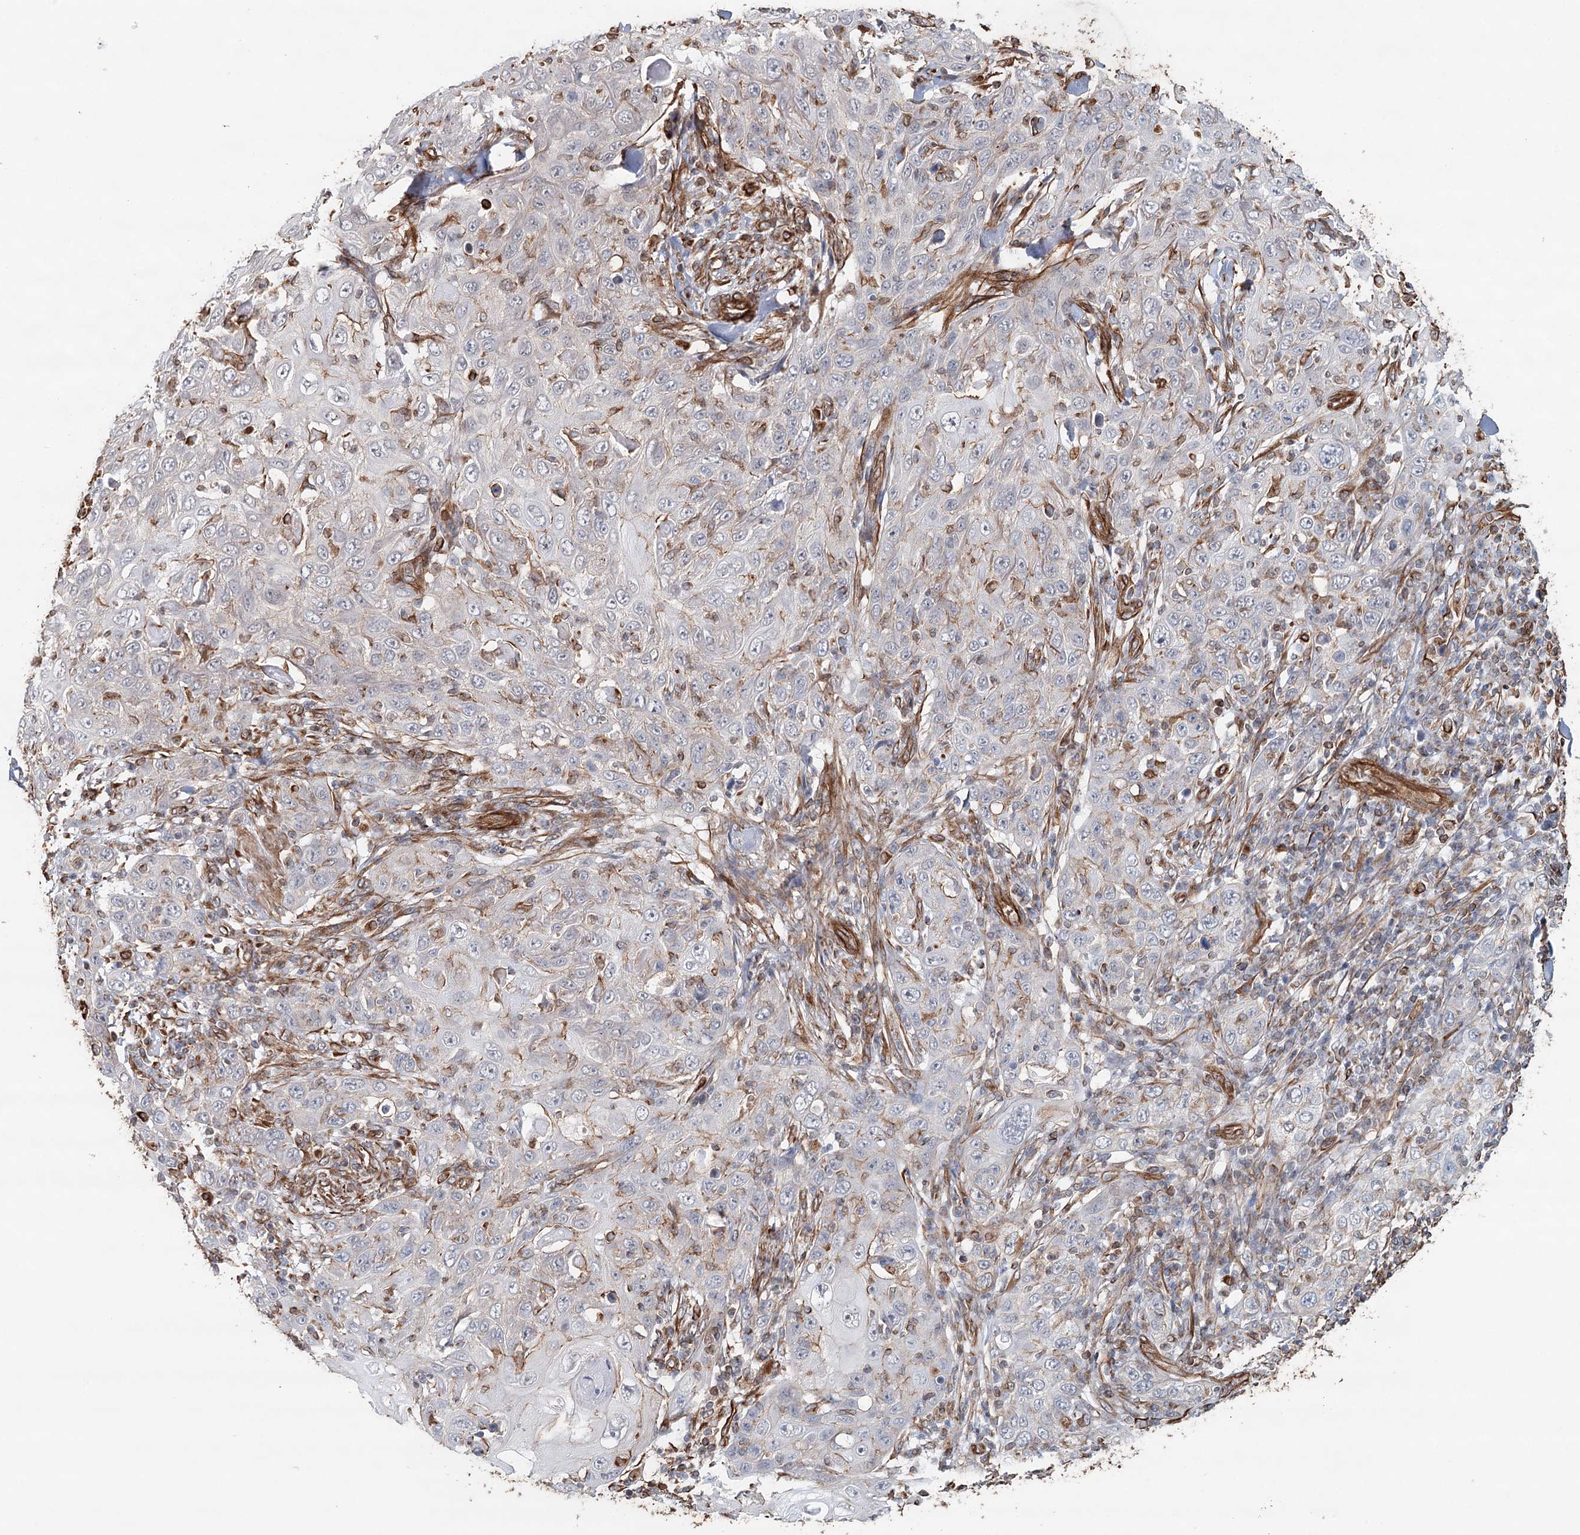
{"staining": {"intensity": "negative", "quantity": "none", "location": "none"}, "tissue": "skin cancer", "cell_type": "Tumor cells", "image_type": "cancer", "snomed": [{"axis": "morphology", "description": "Squamous cell carcinoma, NOS"}, {"axis": "topography", "description": "Skin"}], "caption": "High magnification brightfield microscopy of skin cancer stained with DAB (brown) and counterstained with hematoxylin (blue): tumor cells show no significant staining.", "gene": "SYNPO", "patient": {"sex": "female", "age": 88}}